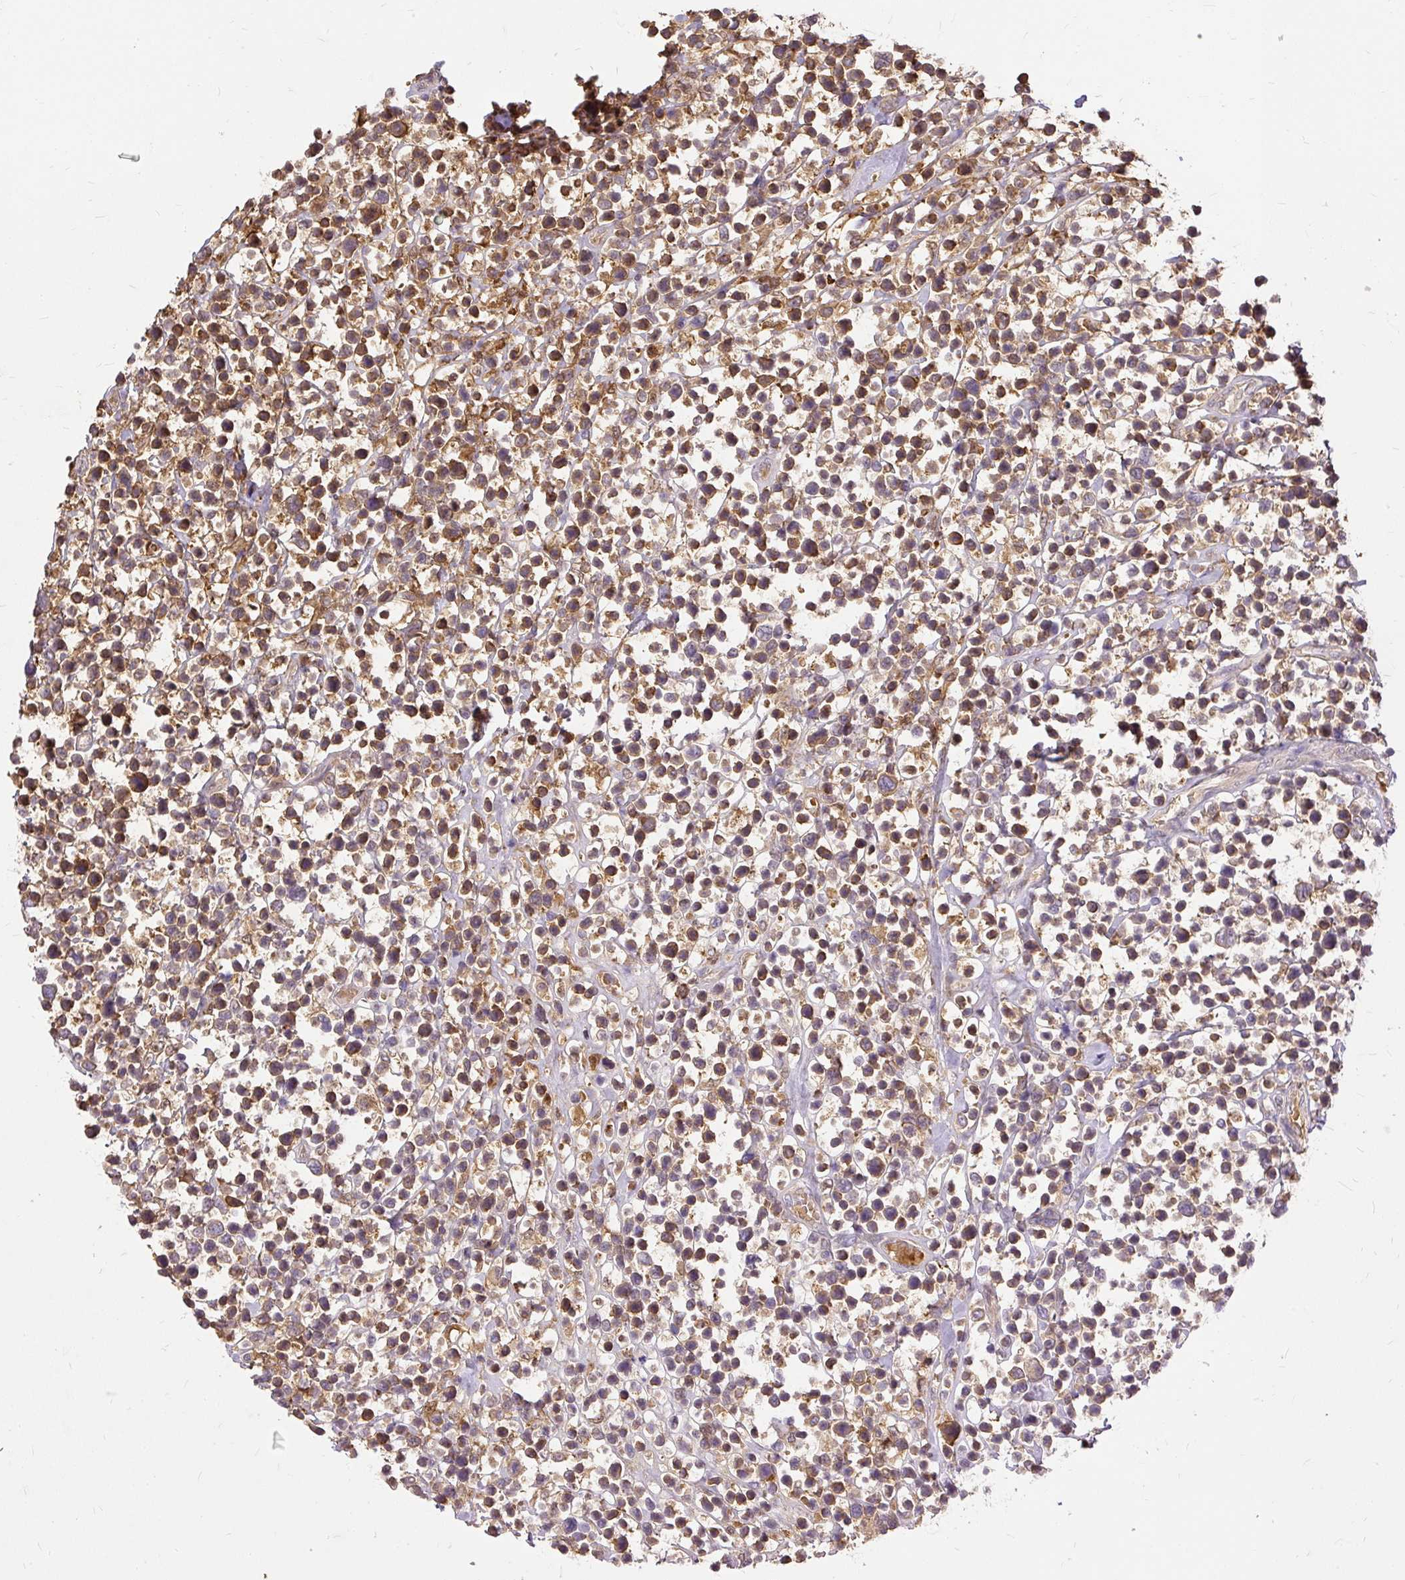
{"staining": {"intensity": "moderate", "quantity": "25%-75%", "location": "cytoplasmic/membranous"}, "tissue": "lymphoma", "cell_type": "Tumor cells", "image_type": "cancer", "snomed": [{"axis": "morphology", "description": "Malignant lymphoma, non-Hodgkin's type, Low grade"}, {"axis": "topography", "description": "Lymph node"}], "caption": "Immunohistochemistry staining of malignant lymphoma, non-Hodgkin's type (low-grade), which shows medium levels of moderate cytoplasmic/membranous positivity in approximately 25%-75% of tumor cells indicating moderate cytoplasmic/membranous protein expression. The staining was performed using DAB (3,3'-diaminobenzidine) (brown) for protein detection and nuclei were counterstained in hematoxylin (blue).", "gene": "AP5S1", "patient": {"sex": "male", "age": 60}}